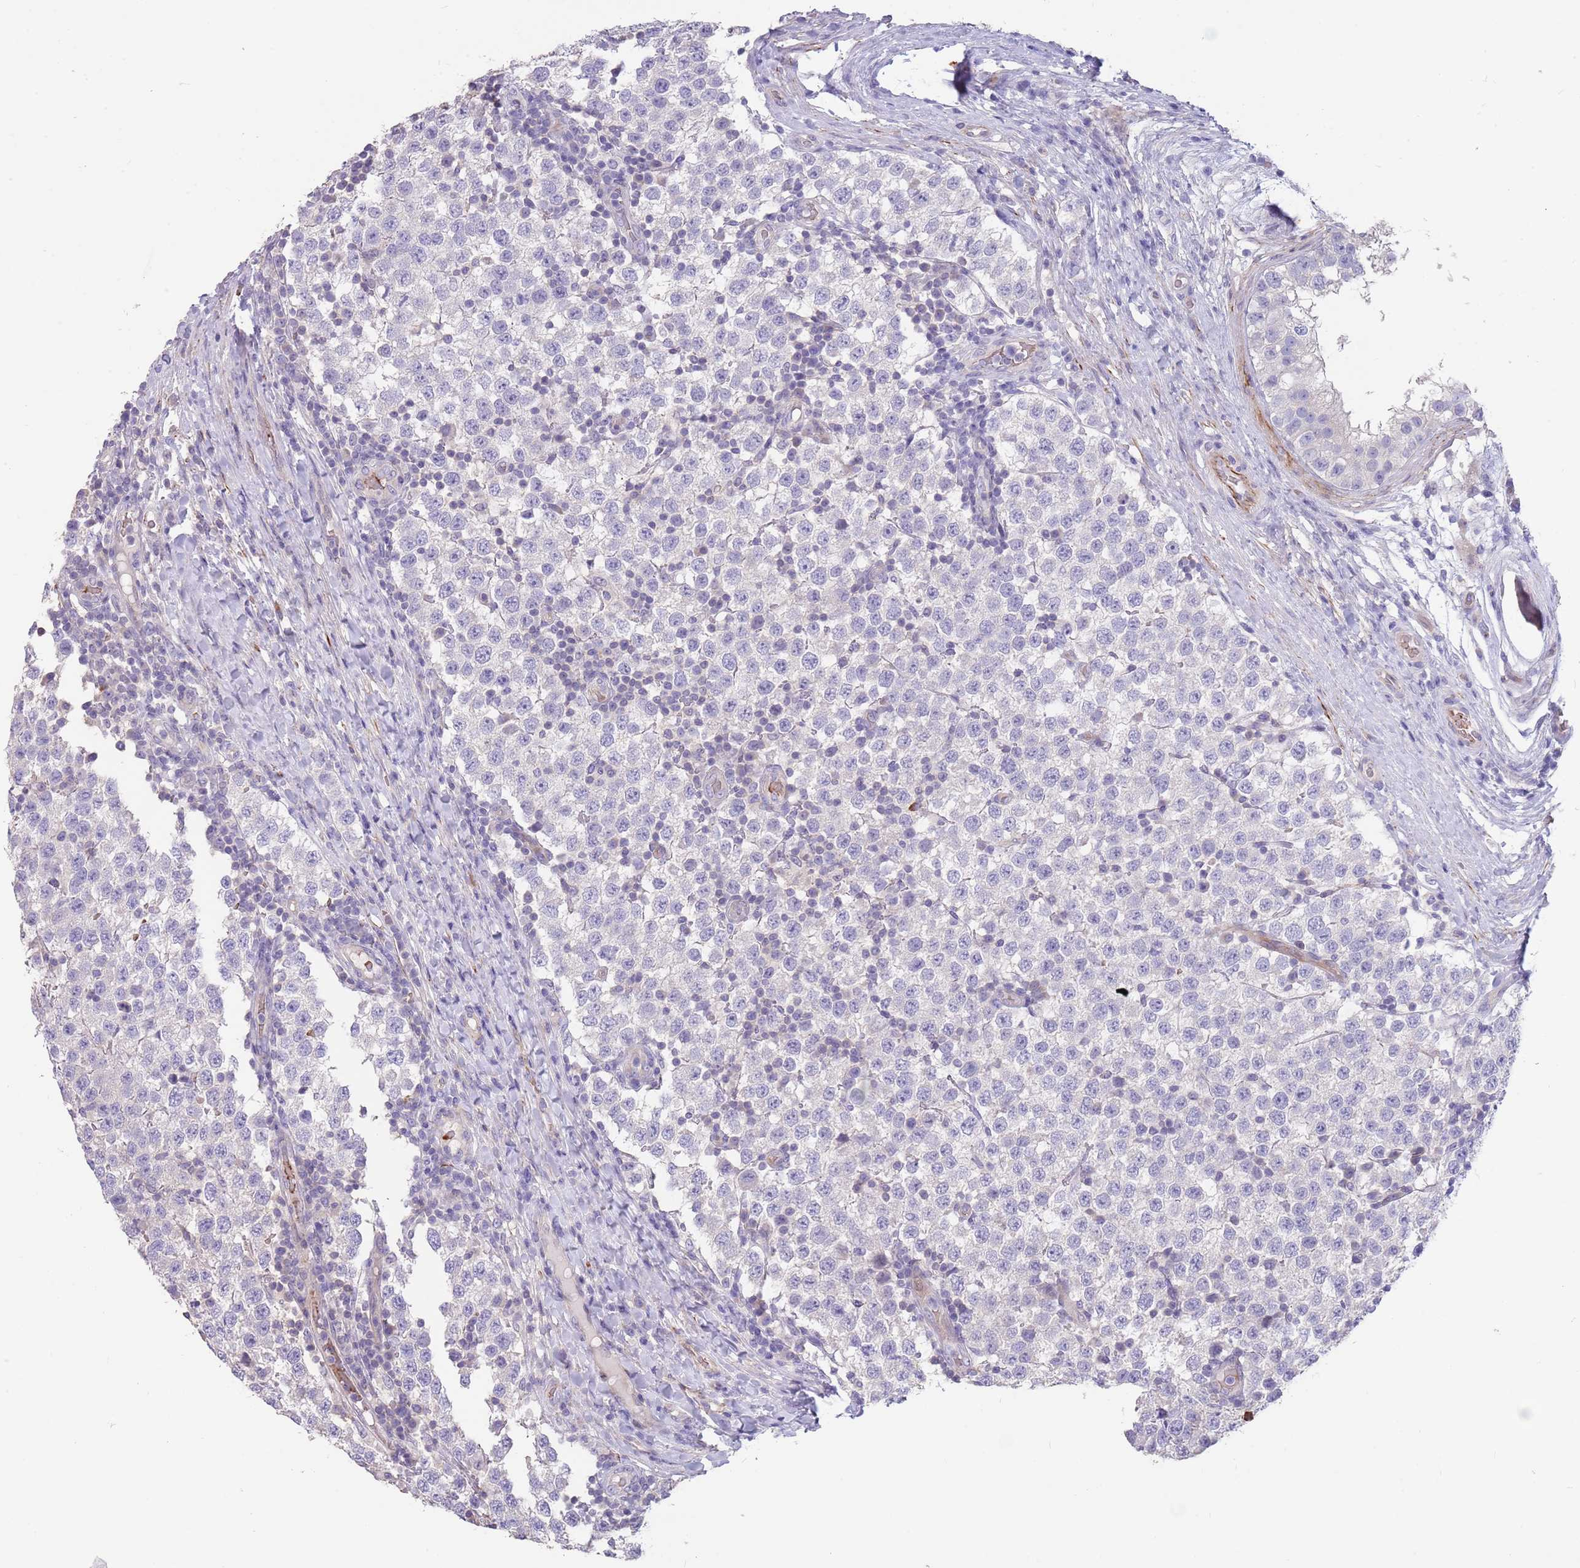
{"staining": {"intensity": "negative", "quantity": "none", "location": "none"}, "tissue": "testis cancer", "cell_type": "Tumor cells", "image_type": "cancer", "snomed": [{"axis": "morphology", "description": "Seminoma, NOS"}, {"axis": "topography", "description": "Testis"}], "caption": "This image is of testis cancer (seminoma) stained with IHC to label a protein in brown with the nuclei are counter-stained blue. There is no positivity in tumor cells.", "gene": "ZNF14", "patient": {"sex": "male", "age": 34}}